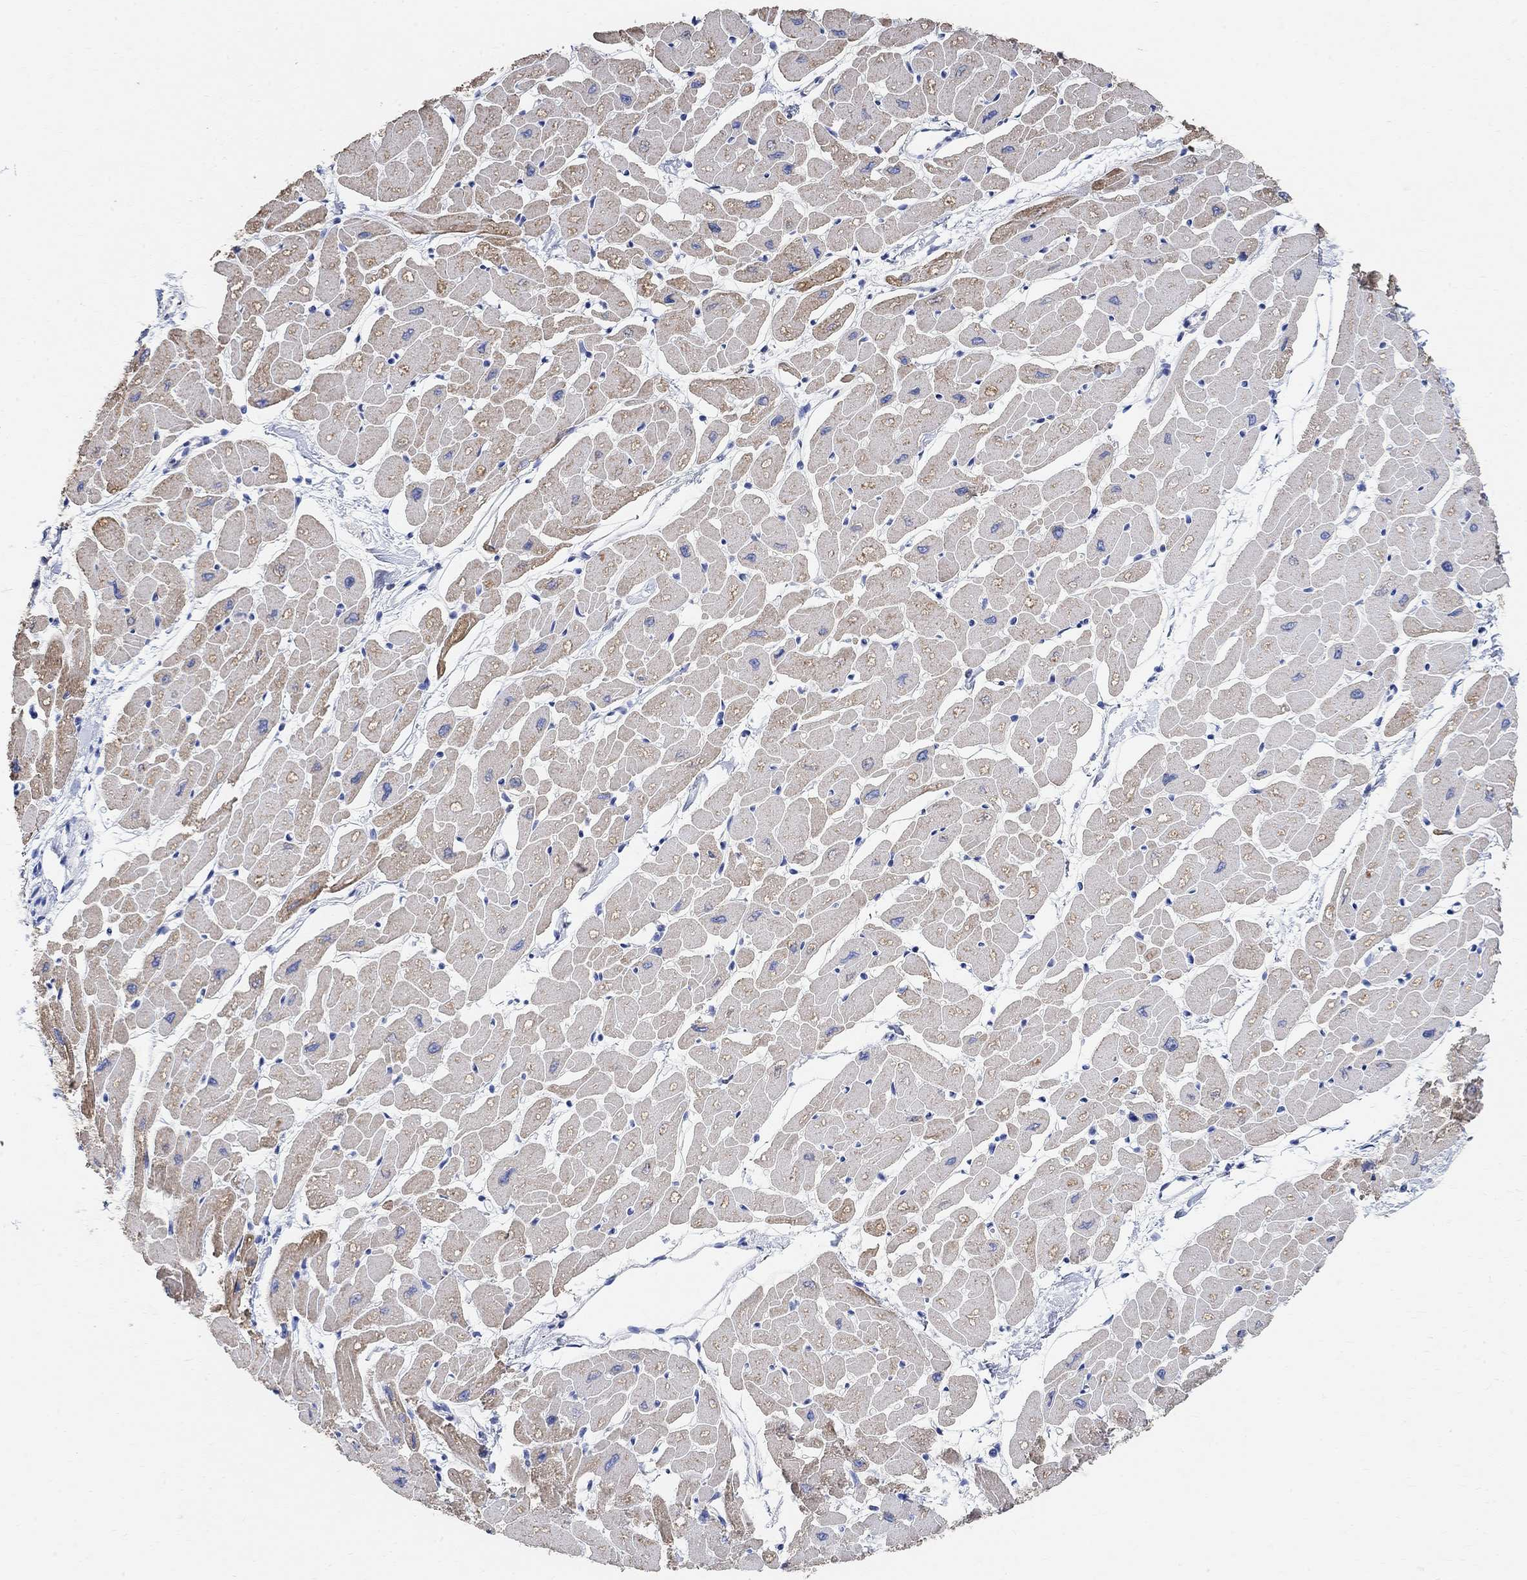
{"staining": {"intensity": "moderate", "quantity": "25%-75%", "location": "cytoplasmic/membranous"}, "tissue": "heart muscle", "cell_type": "Cardiomyocytes", "image_type": "normal", "snomed": [{"axis": "morphology", "description": "Normal tissue, NOS"}, {"axis": "topography", "description": "Heart"}], "caption": "Cardiomyocytes display moderate cytoplasmic/membranous staining in about 25%-75% of cells in unremarkable heart muscle.", "gene": "SYT12", "patient": {"sex": "male", "age": 57}}